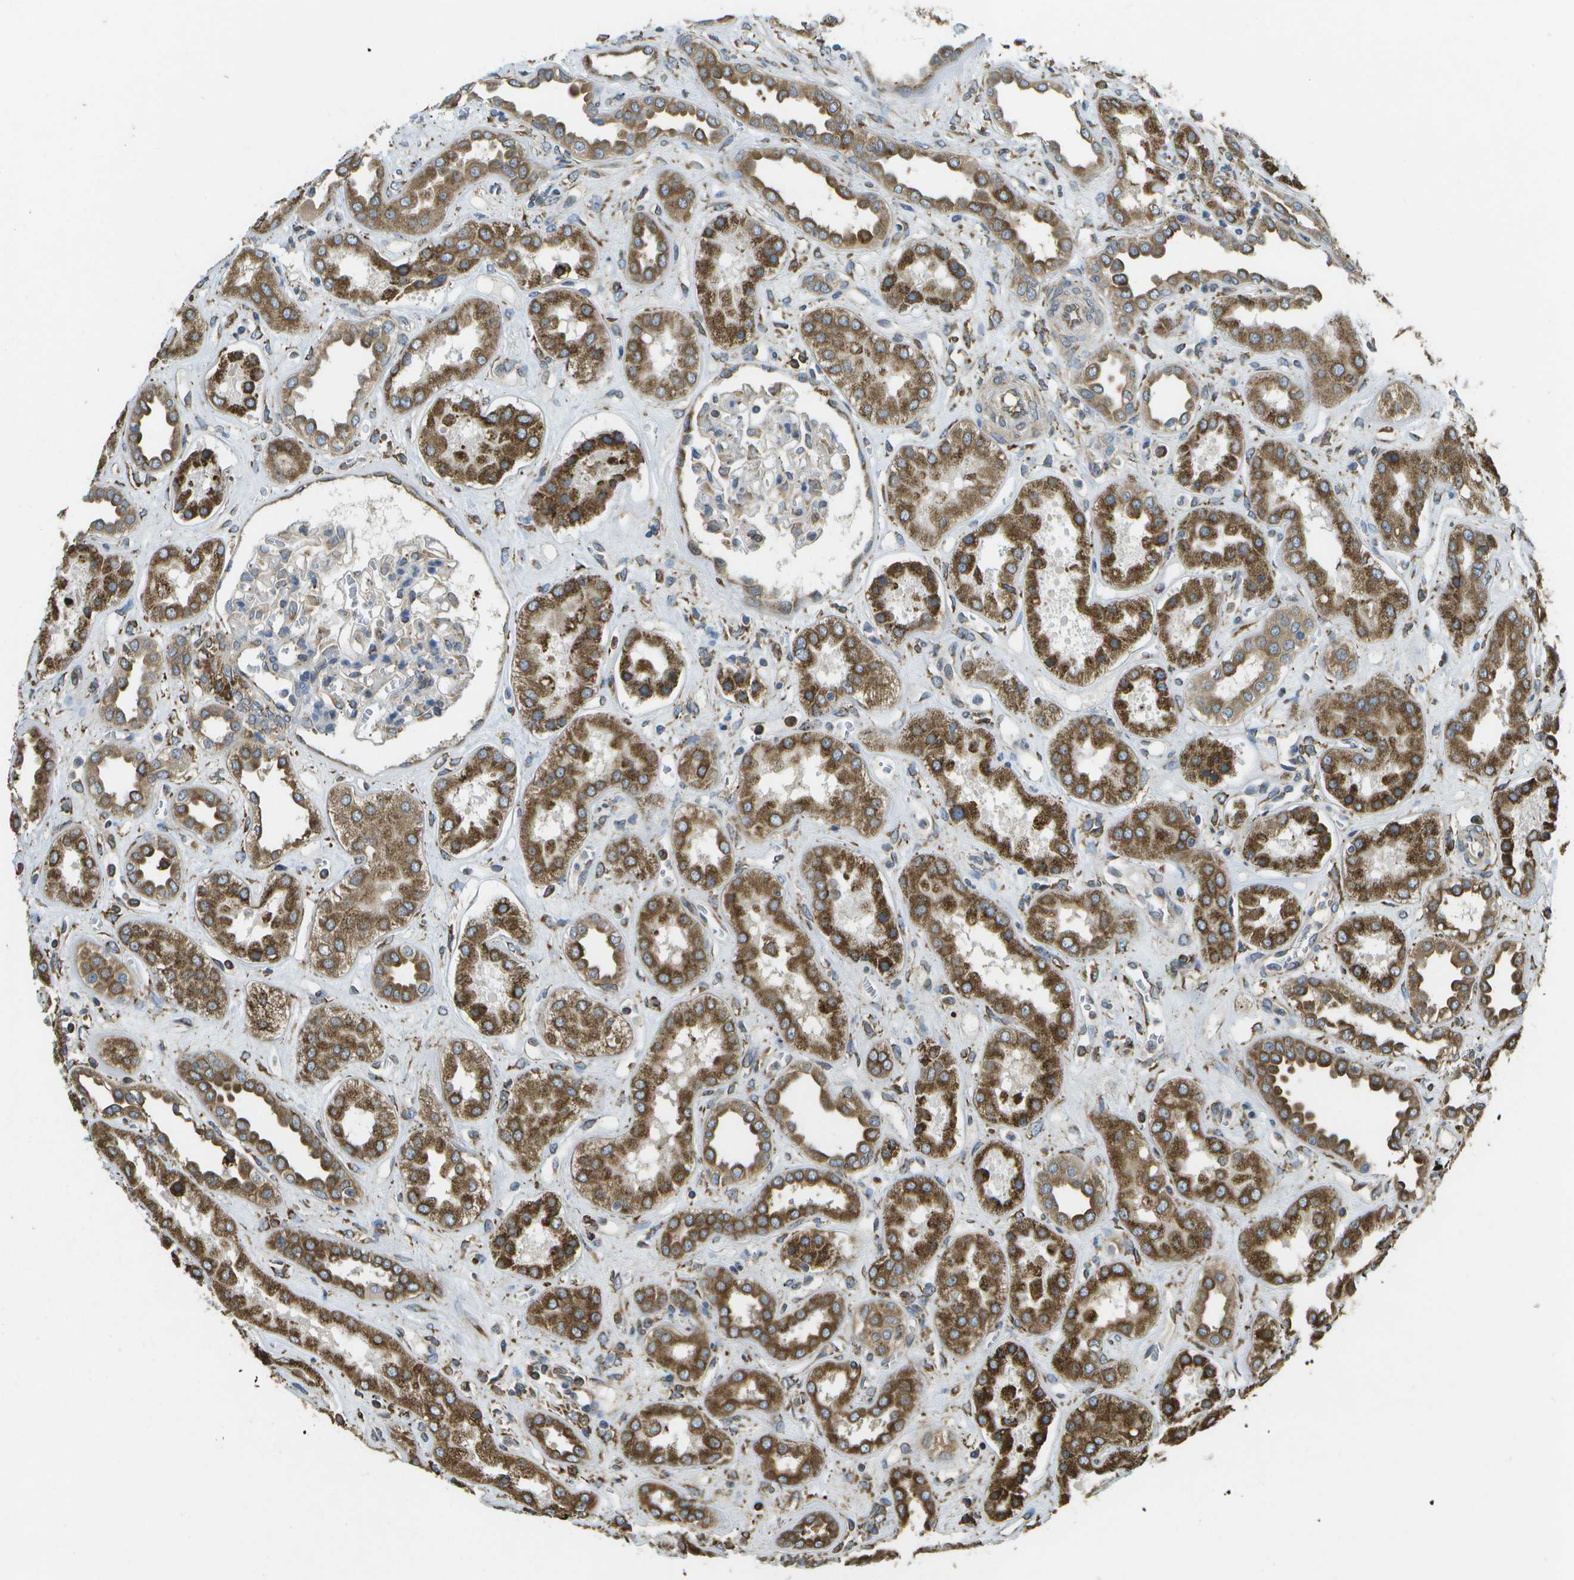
{"staining": {"intensity": "weak", "quantity": "<25%", "location": "cytoplasmic/membranous"}, "tissue": "kidney", "cell_type": "Cells in glomeruli", "image_type": "normal", "snomed": [{"axis": "morphology", "description": "Normal tissue, NOS"}, {"axis": "topography", "description": "Kidney"}], "caption": "Immunohistochemical staining of unremarkable human kidney exhibits no significant staining in cells in glomeruli. (DAB (3,3'-diaminobenzidine) immunohistochemistry (IHC), high magnification).", "gene": "PDIA4", "patient": {"sex": "male", "age": 59}}